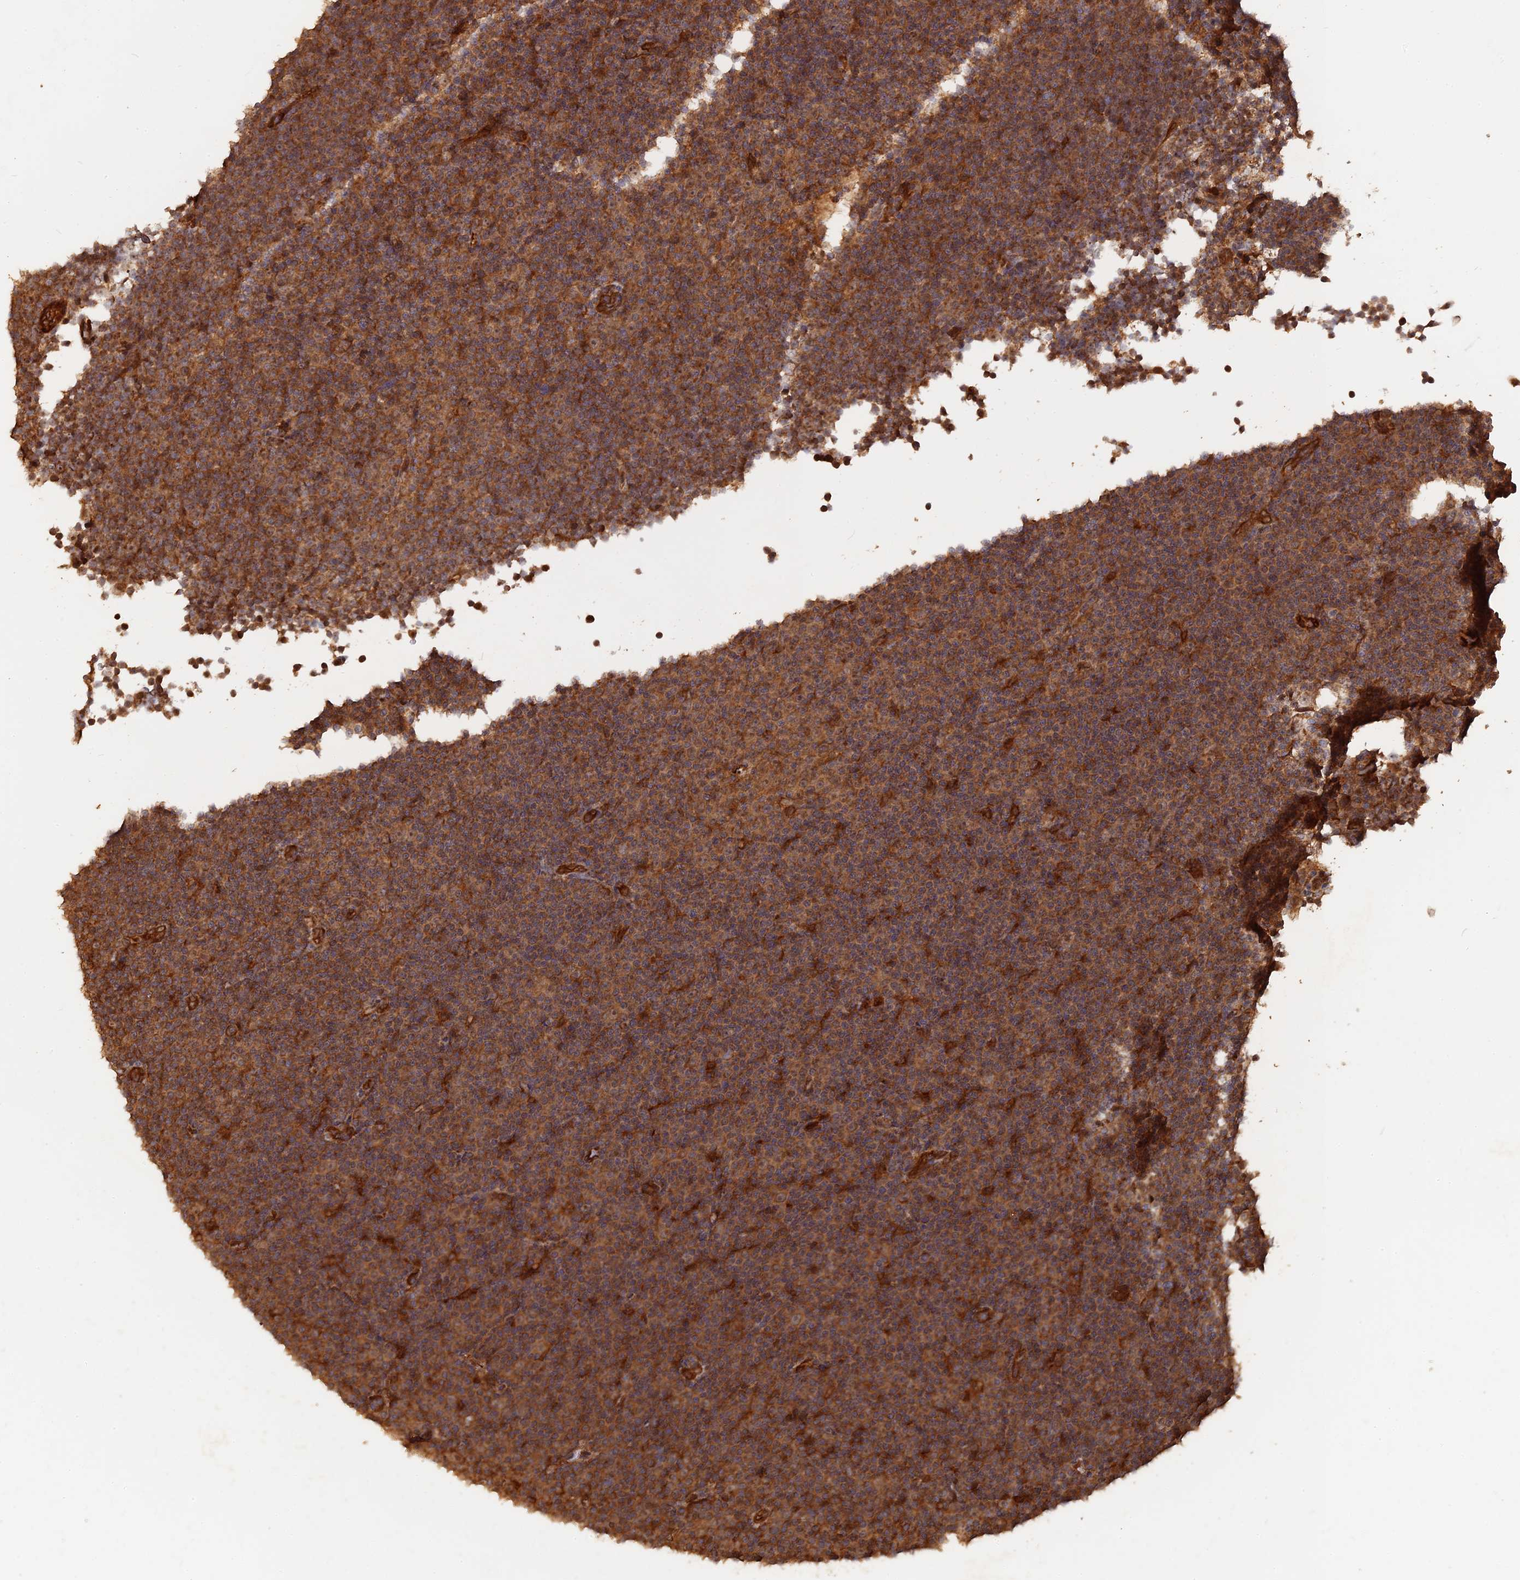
{"staining": {"intensity": "moderate", "quantity": ">75%", "location": "cytoplasmic/membranous"}, "tissue": "lymphoma", "cell_type": "Tumor cells", "image_type": "cancer", "snomed": [{"axis": "morphology", "description": "Malignant lymphoma, non-Hodgkin's type, Low grade"}, {"axis": "topography", "description": "Lymph node"}], "caption": "Lymphoma stained for a protein demonstrates moderate cytoplasmic/membranous positivity in tumor cells.", "gene": "SAC3D1", "patient": {"sex": "female", "age": 67}}